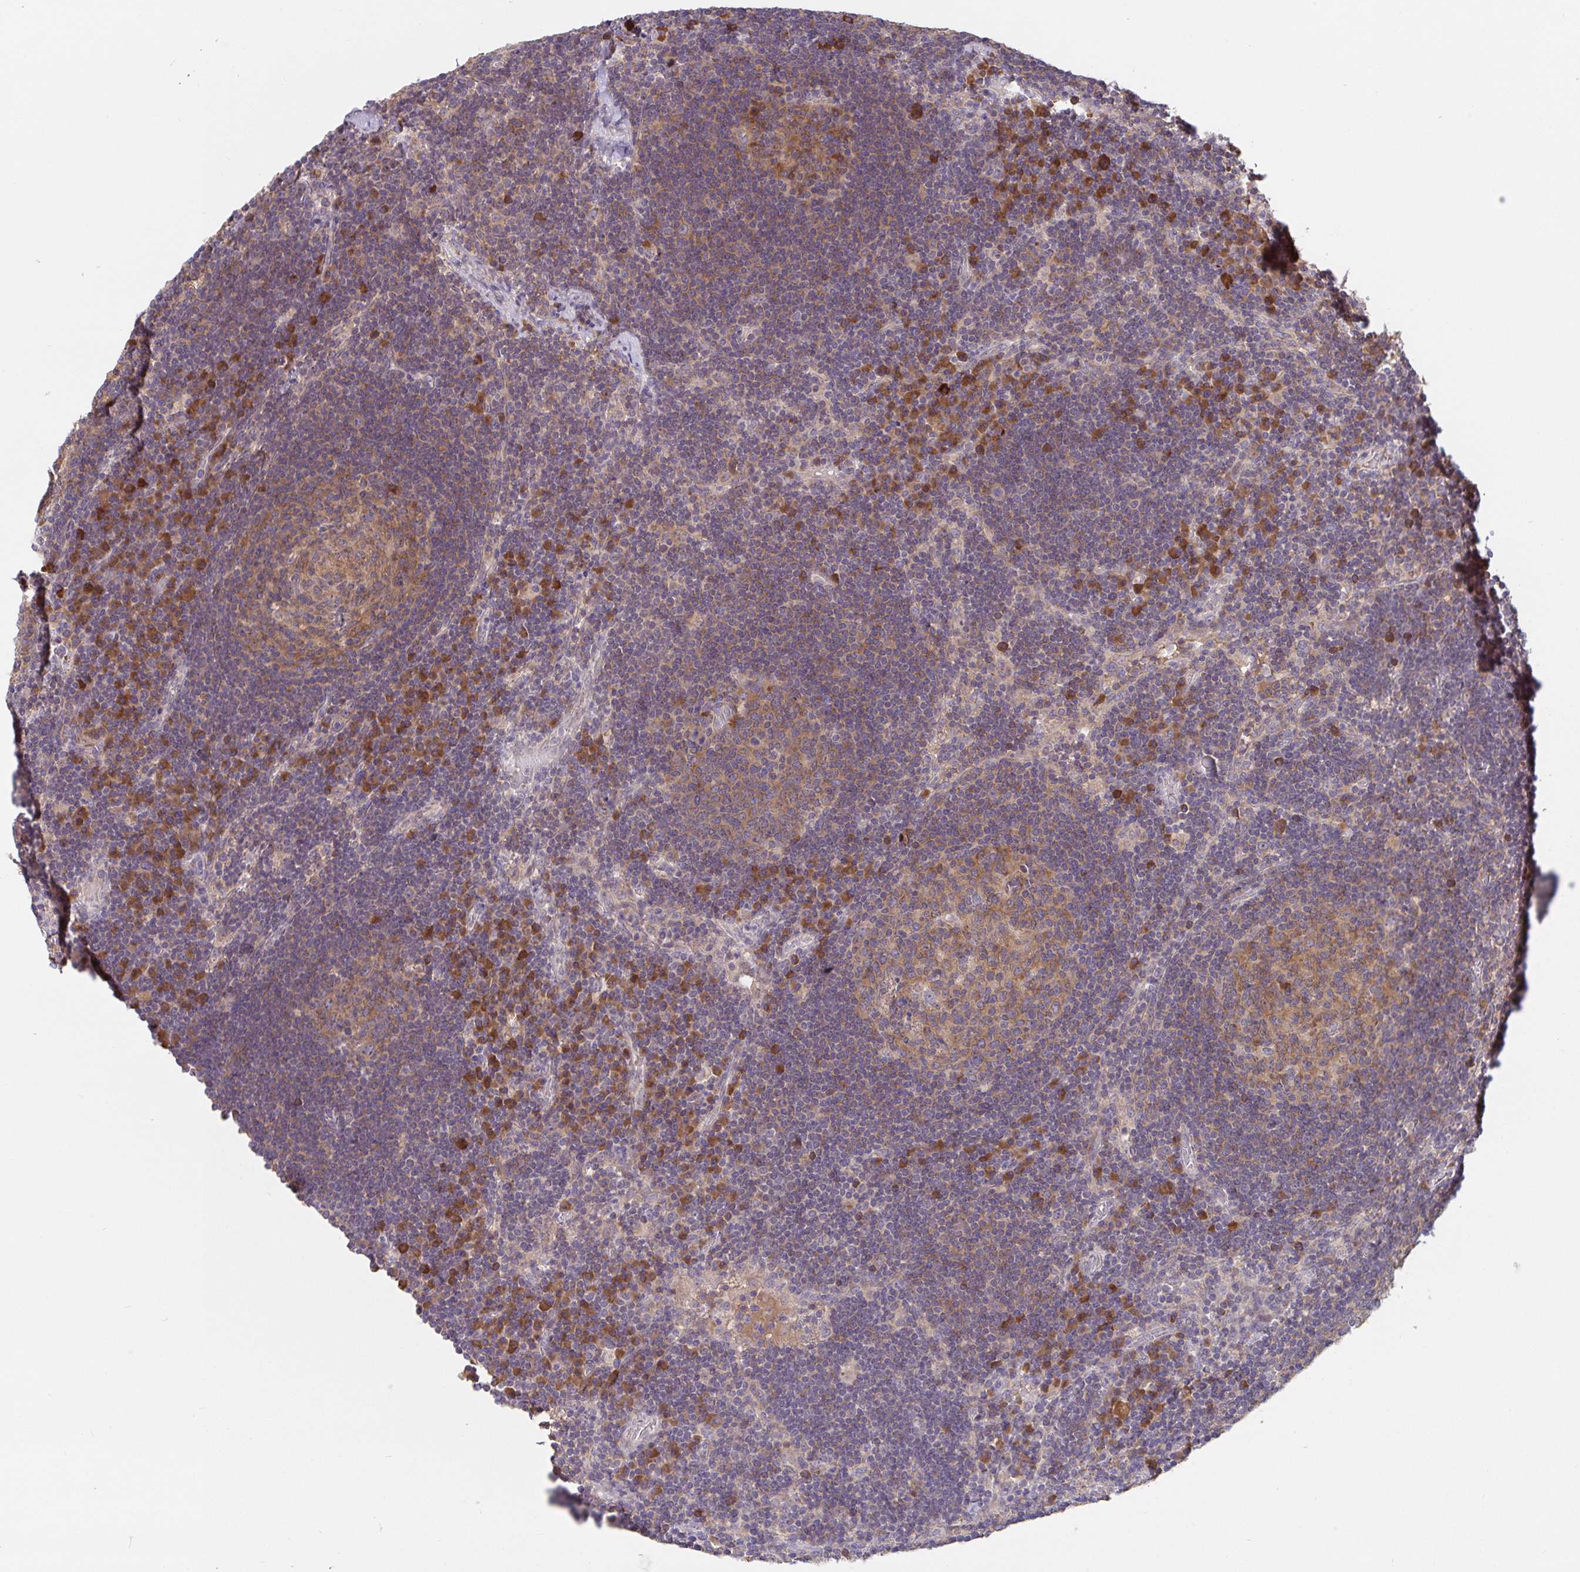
{"staining": {"intensity": "moderate", "quantity": ">75%", "location": "cytoplasmic/membranous"}, "tissue": "lymph node", "cell_type": "Germinal center cells", "image_type": "normal", "snomed": [{"axis": "morphology", "description": "Normal tissue, NOS"}, {"axis": "topography", "description": "Lymph node"}], "caption": "Human lymph node stained for a protein (brown) displays moderate cytoplasmic/membranous positive expression in about >75% of germinal center cells.", "gene": "LARP1", "patient": {"sex": "male", "age": 67}}